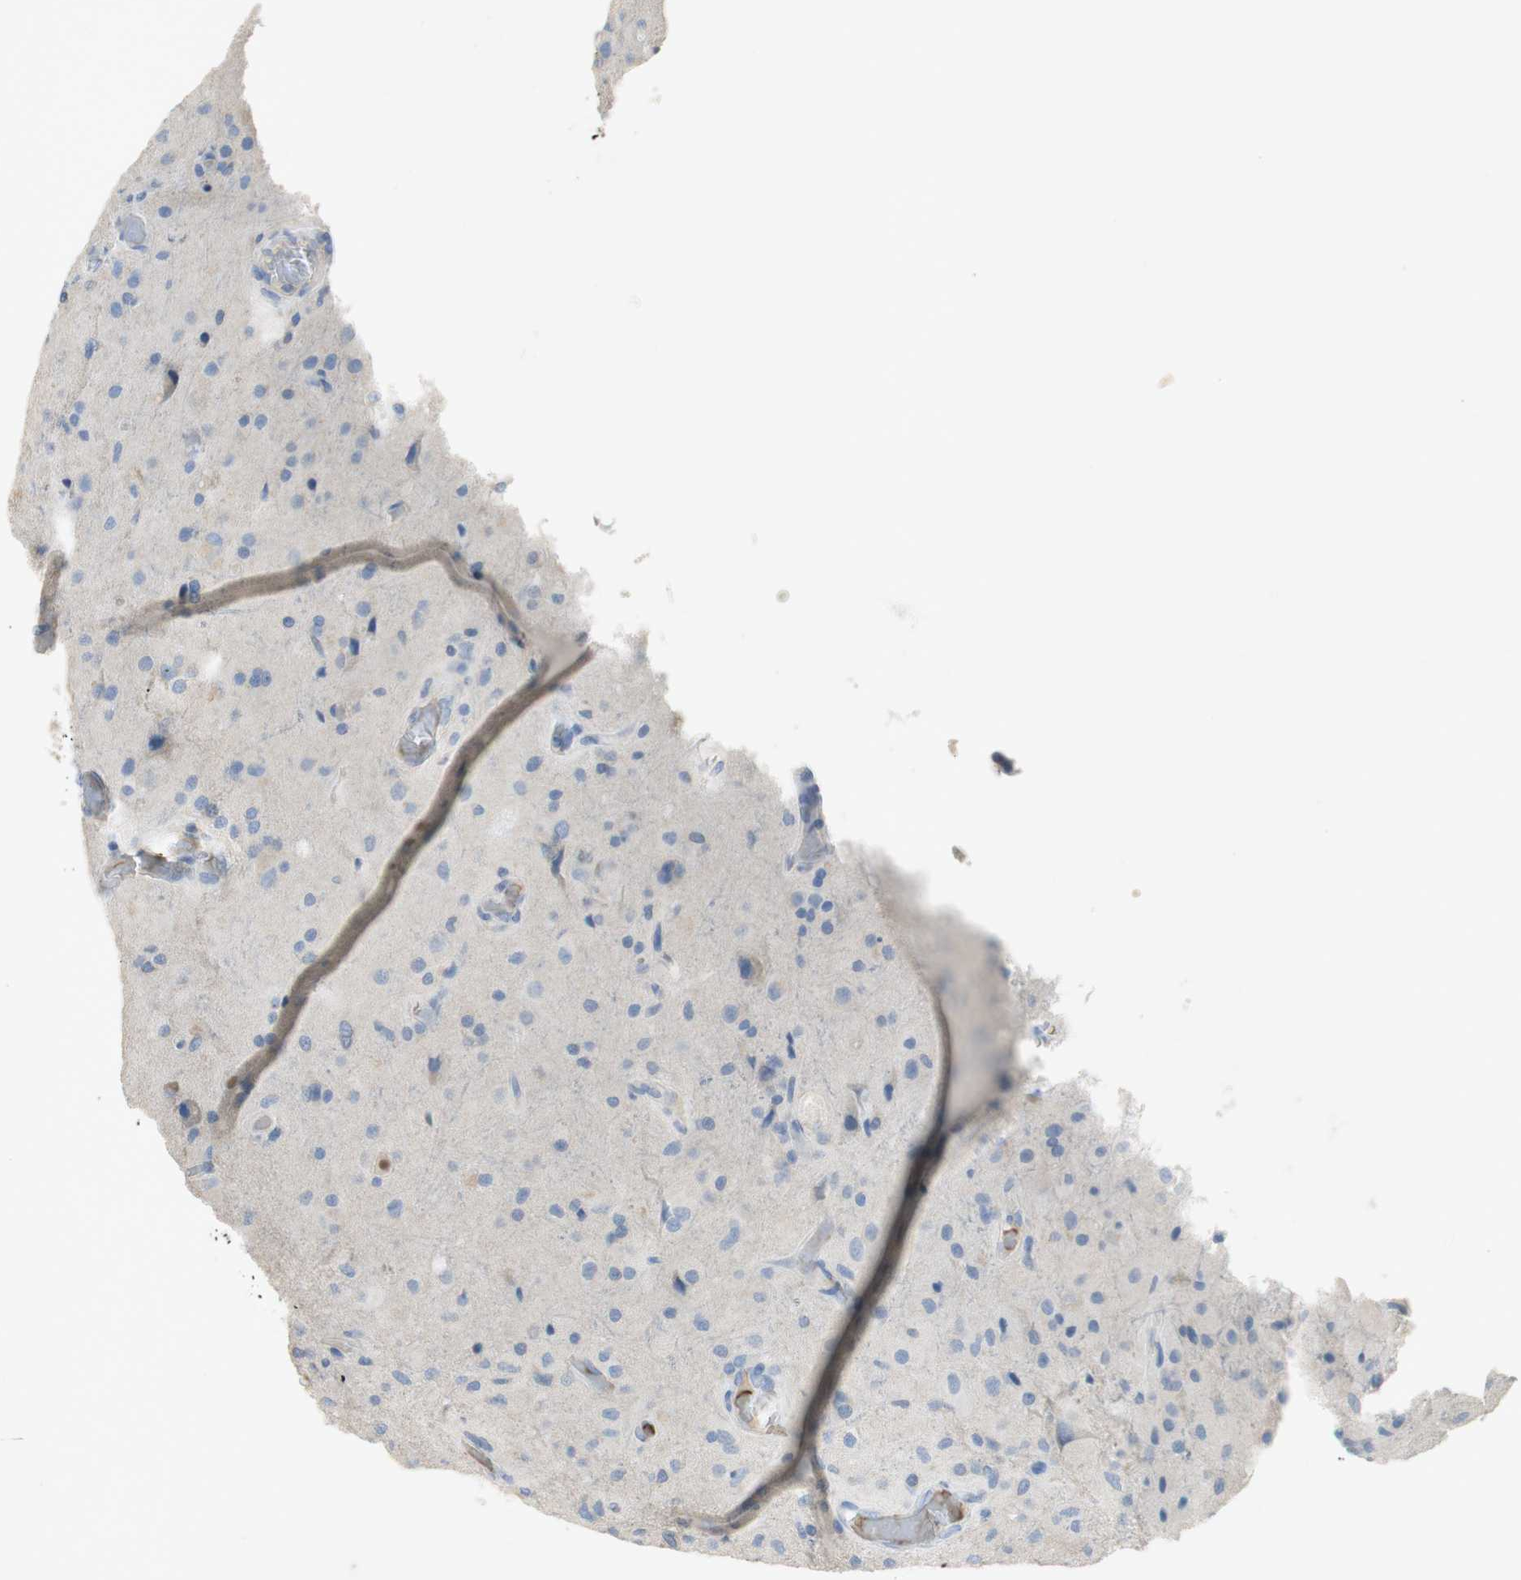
{"staining": {"intensity": "negative", "quantity": "none", "location": "none"}, "tissue": "glioma", "cell_type": "Tumor cells", "image_type": "cancer", "snomed": [{"axis": "morphology", "description": "Normal tissue, NOS"}, {"axis": "morphology", "description": "Glioma, malignant, High grade"}, {"axis": "topography", "description": "Cerebral cortex"}], "caption": "Immunohistochemistry histopathology image of neoplastic tissue: glioma stained with DAB (3,3'-diaminobenzidine) exhibits no significant protein staining in tumor cells. (Immunohistochemistry (ihc), brightfield microscopy, high magnification).", "gene": "EPO", "patient": {"sex": "male", "age": 77}}